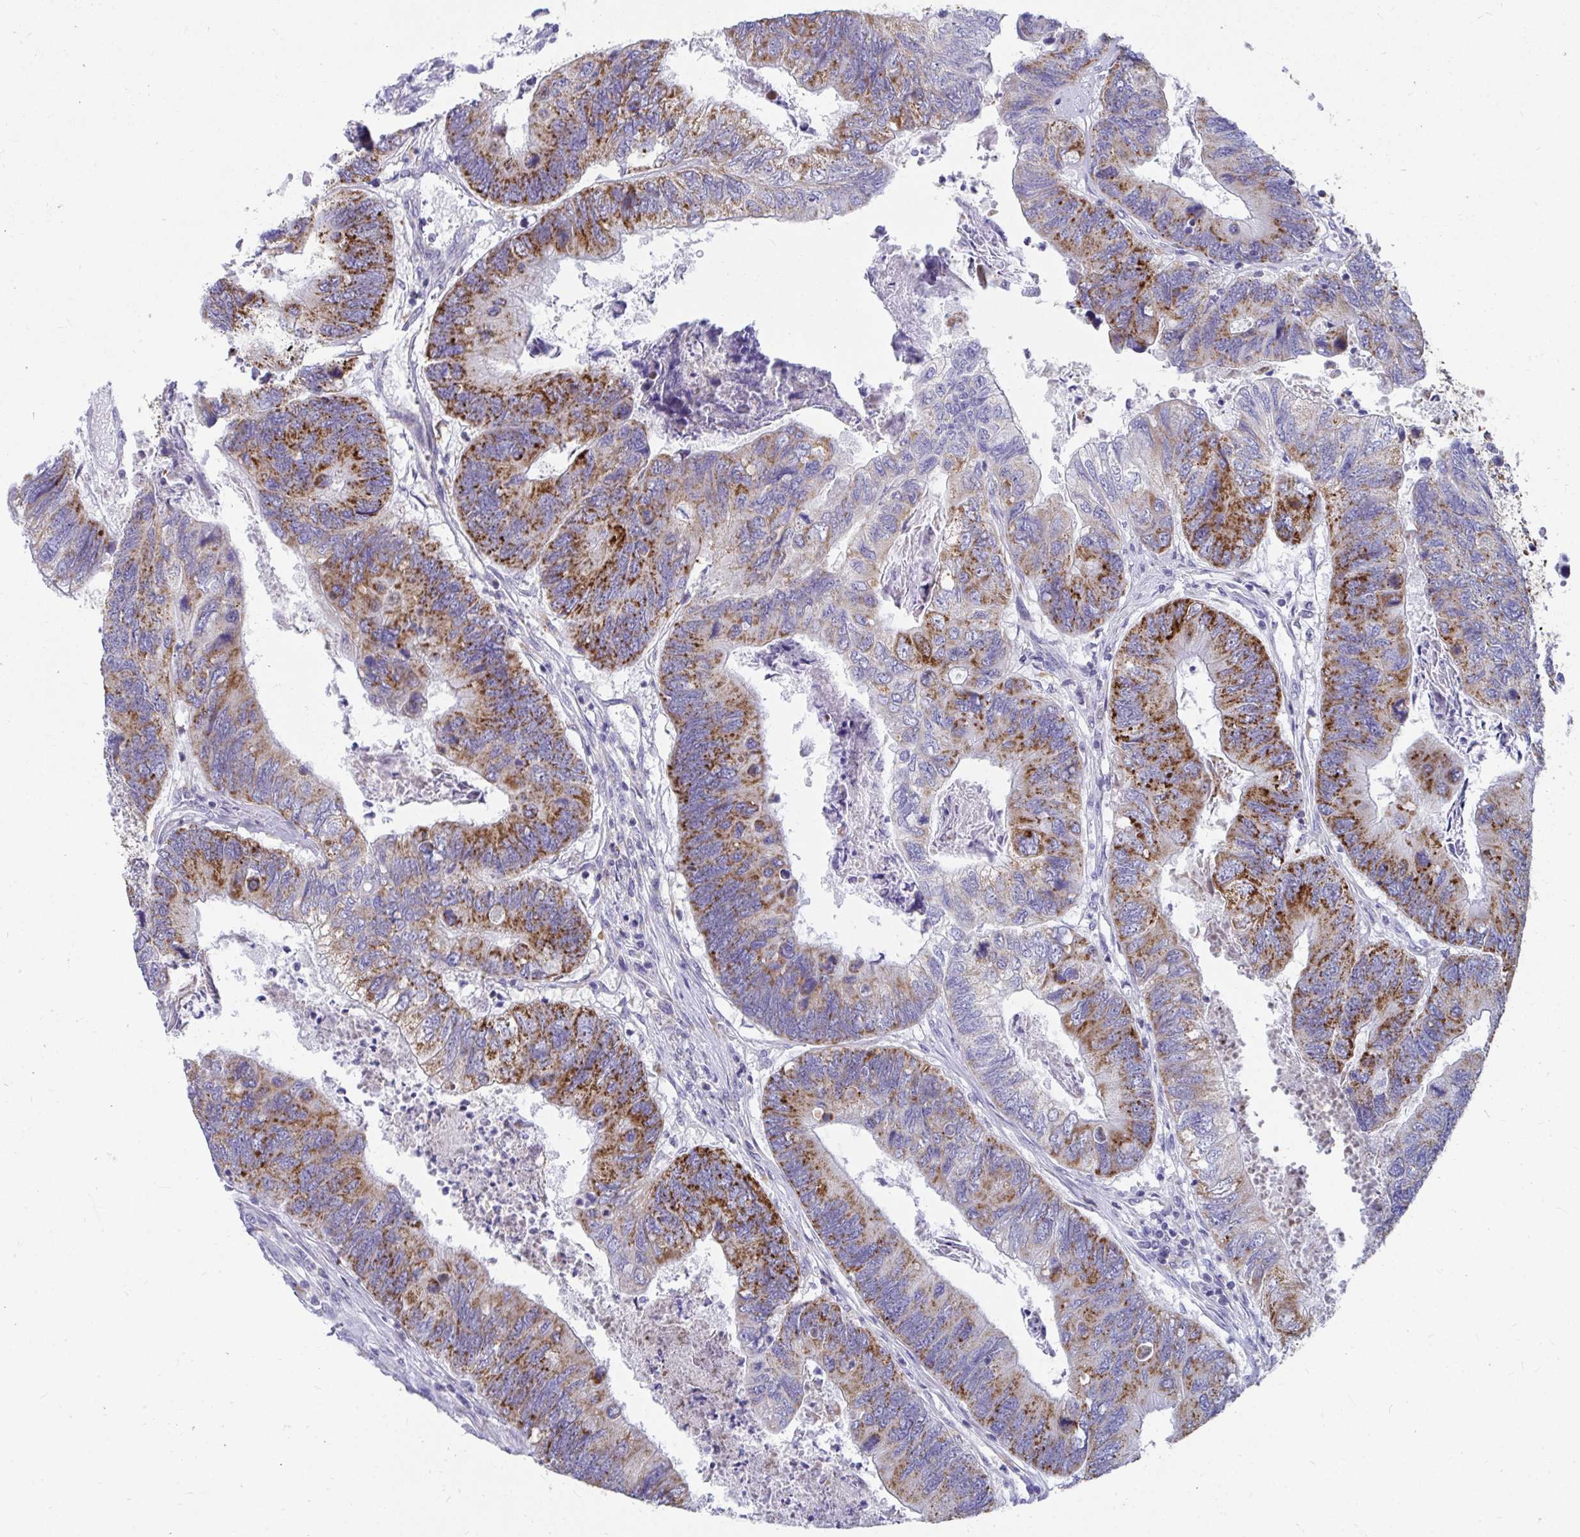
{"staining": {"intensity": "strong", "quantity": "25%-75%", "location": "cytoplasmic/membranous"}, "tissue": "colorectal cancer", "cell_type": "Tumor cells", "image_type": "cancer", "snomed": [{"axis": "morphology", "description": "Adenocarcinoma, NOS"}, {"axis": "topography", "description": "Colon"}], "caption": "Colorectal cancer (adenocarcinoma) stained with a brown dye displays strong cytoplasmic/membranous positive positivity in approximately 25%-75% of tumor cells.", "gene": "EXOC5", "patient": {"sex": "female", "age": 67}}